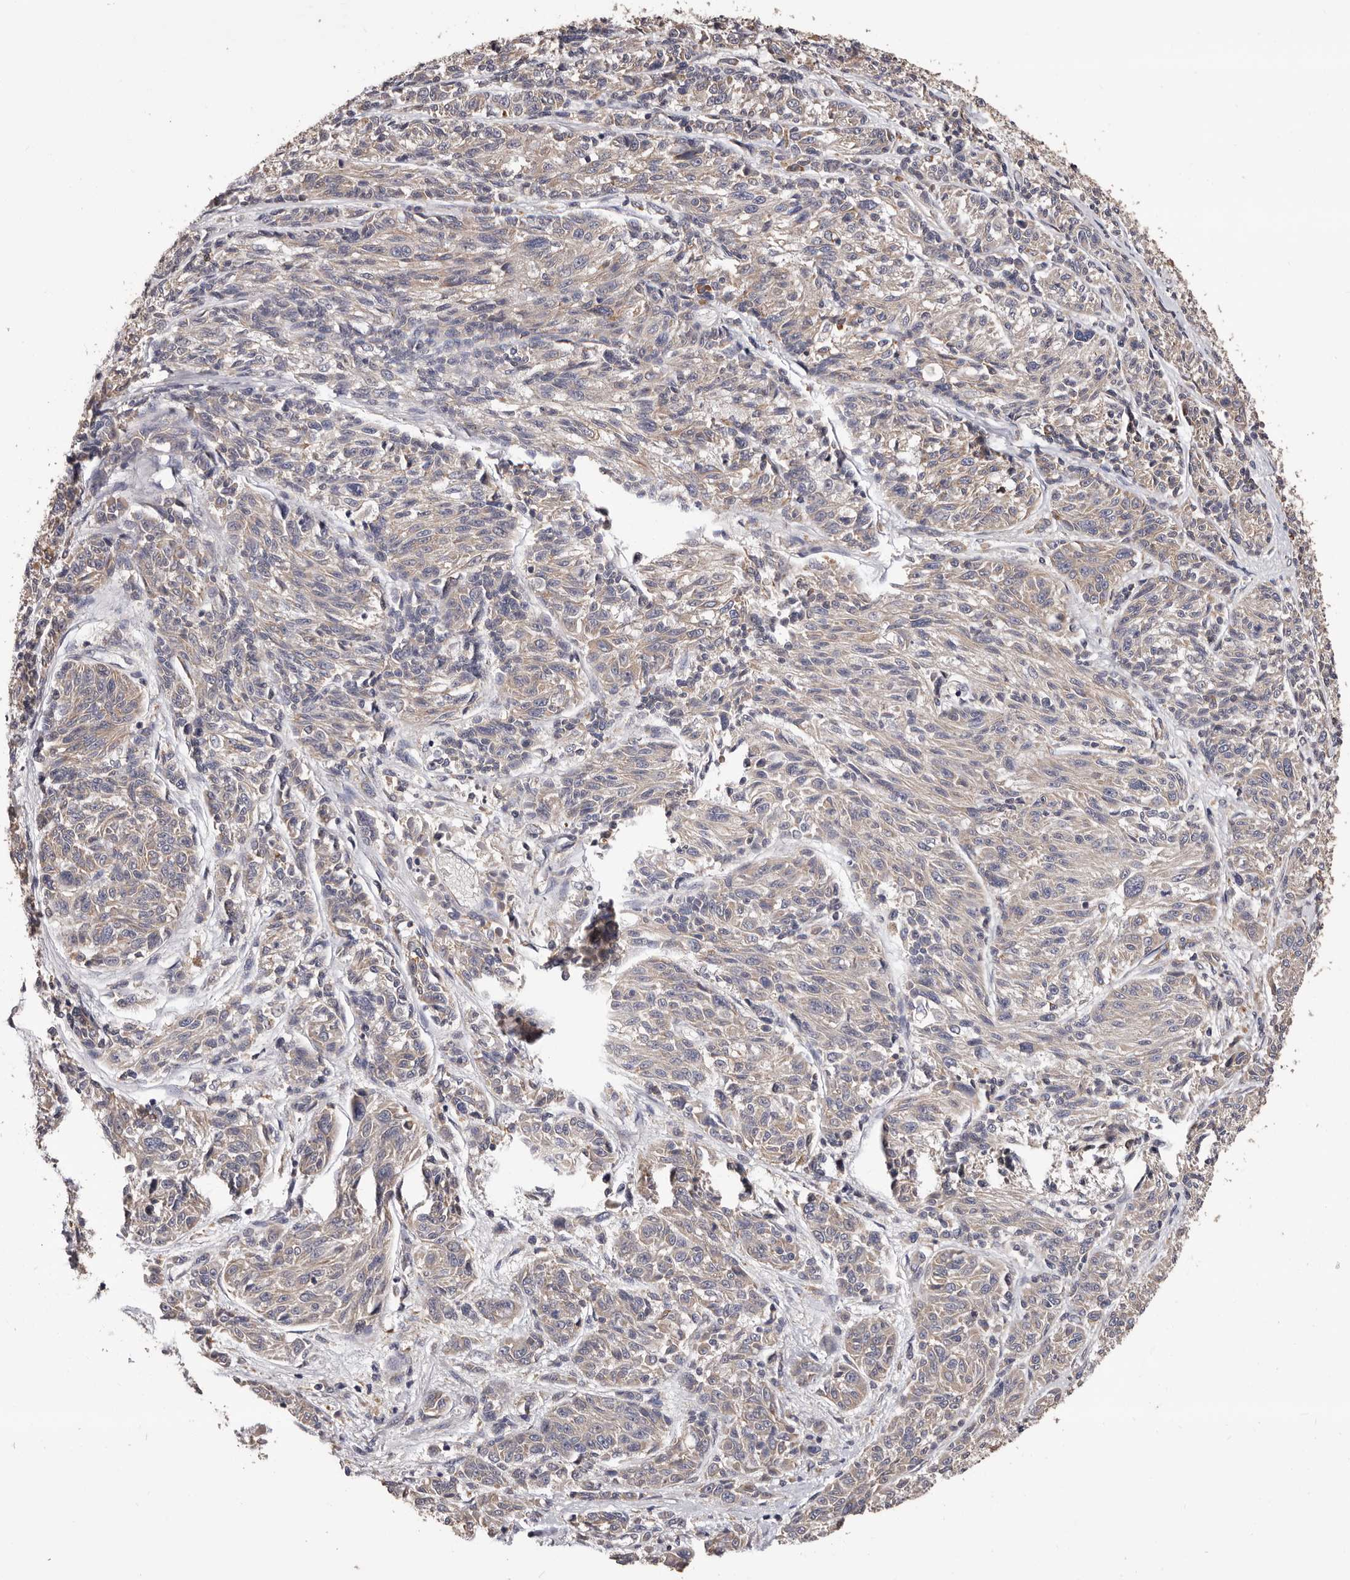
{"staining": {"intensity": "weak", "quantity": "<25%", "location": "cytoplasmic/membranous"}, "tissue": "melanoma", "cell_type": "Tumor cells", "image_type": "cancer", "snomed": [{"axis": "morphology", "description": "Malignant melanoma, NOS"}, {"axis": "topography", "description": "Skin"}], "caption": "Immunohistochemistry (IHC) of human melanoma exhibits no staining in tumor cells. (Immunohistochemistry (IHC), brightfield microscopy, high magnification).", "gene": "ETNK1", "patient": {"sex": "male", "age": 53}}